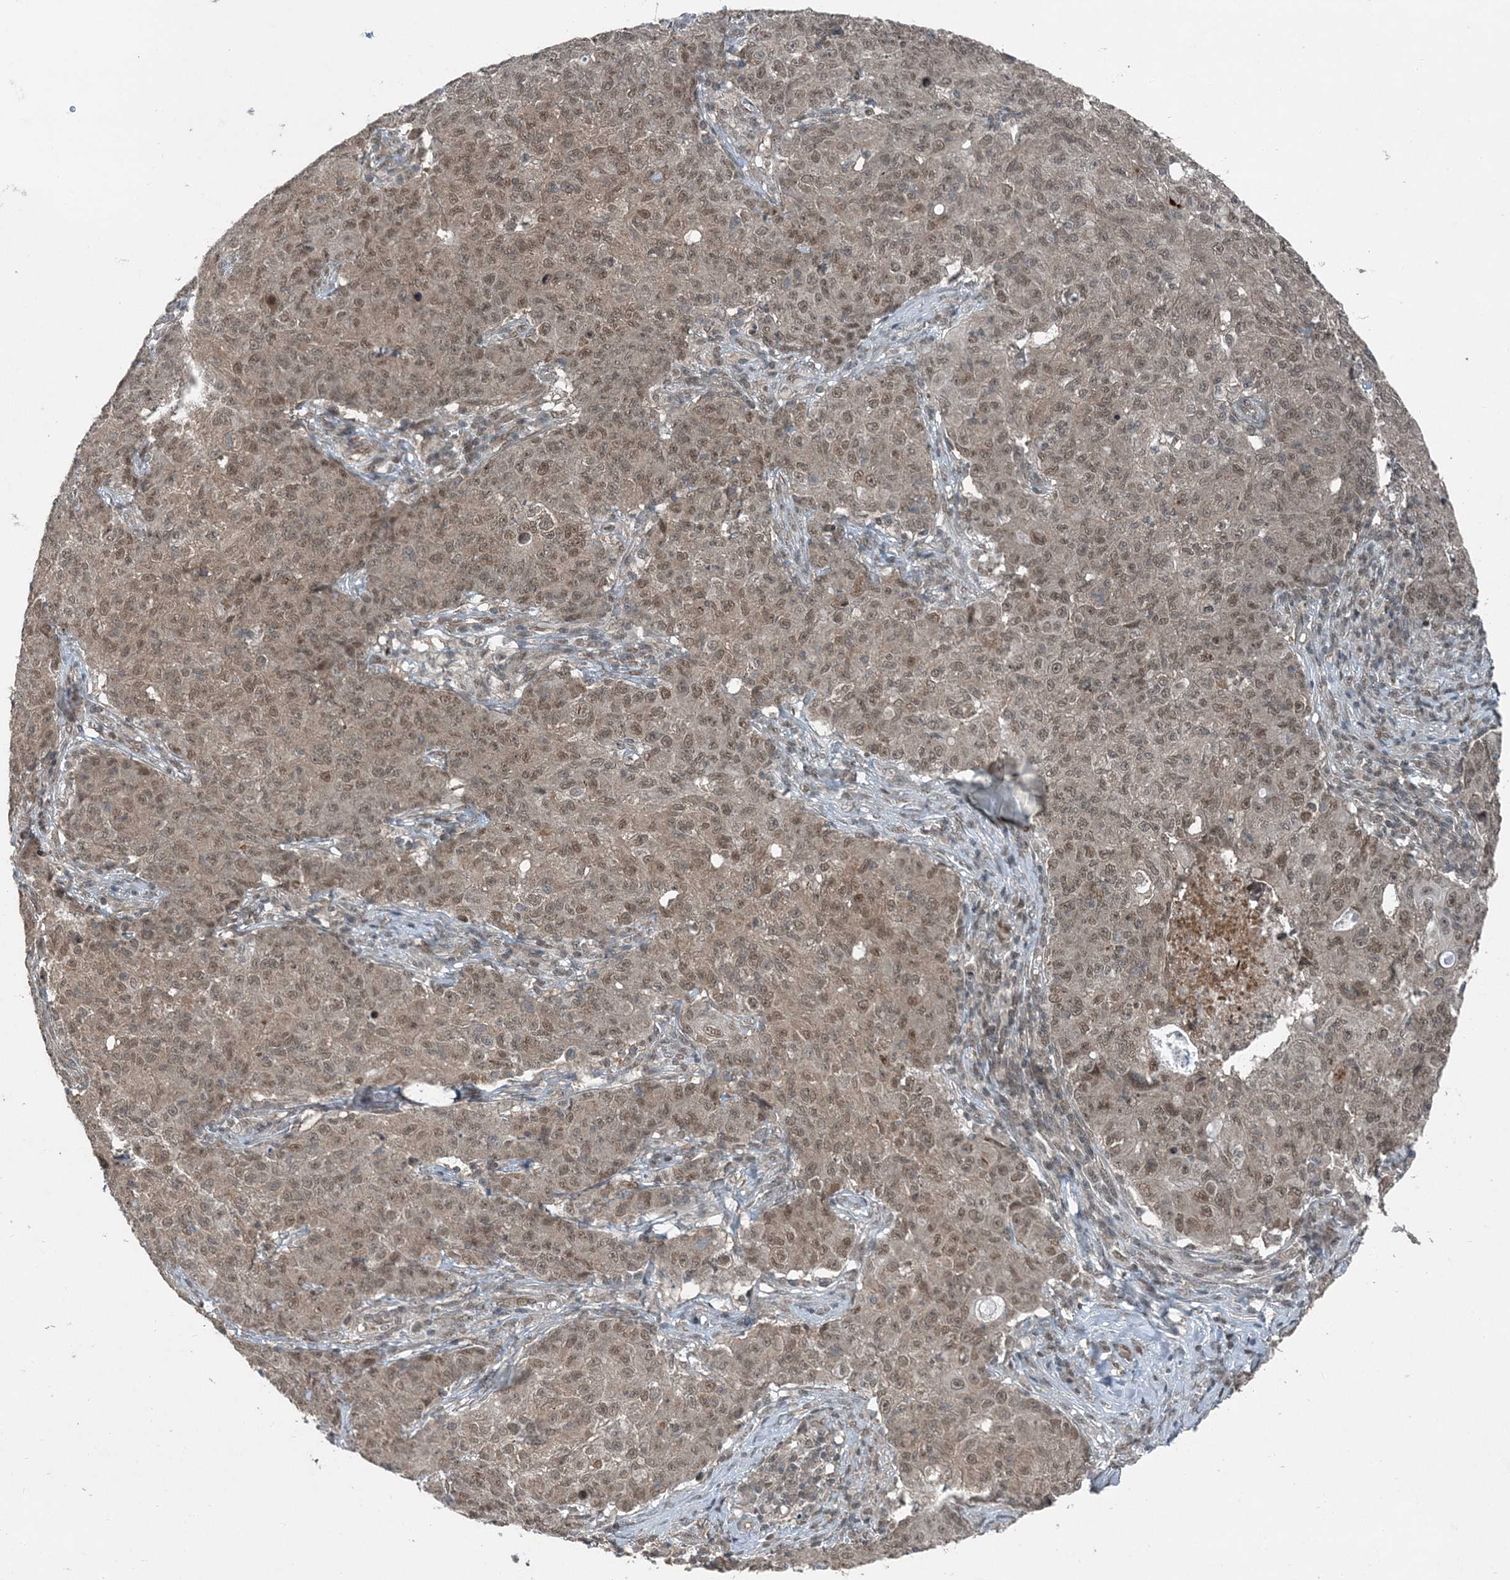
{"staining": {"intensity": "moderate", "quantity": ">75%", "location": "nuclear"}, "tissue": "ovarian cancer", "cell_type": "Tumor cells", "image_type": "cancer", "snomed": [{"axis": "morphology", "description": "Carcinoma, endometroid"}, {"axis": "topography", "description": "Ovary"}], "caption": "Brown immunohistochemical staining in human ovarian endometroid carcinoma demonstrates moderate nuclear staining in about >75% of tumor cells. (Stains: DAB in brown, nuclei in blue, Microscopy: brightfield microscopy at high magnification).", "gene": "COPS7B", "patient": {"sex": "female", "age": 42}}